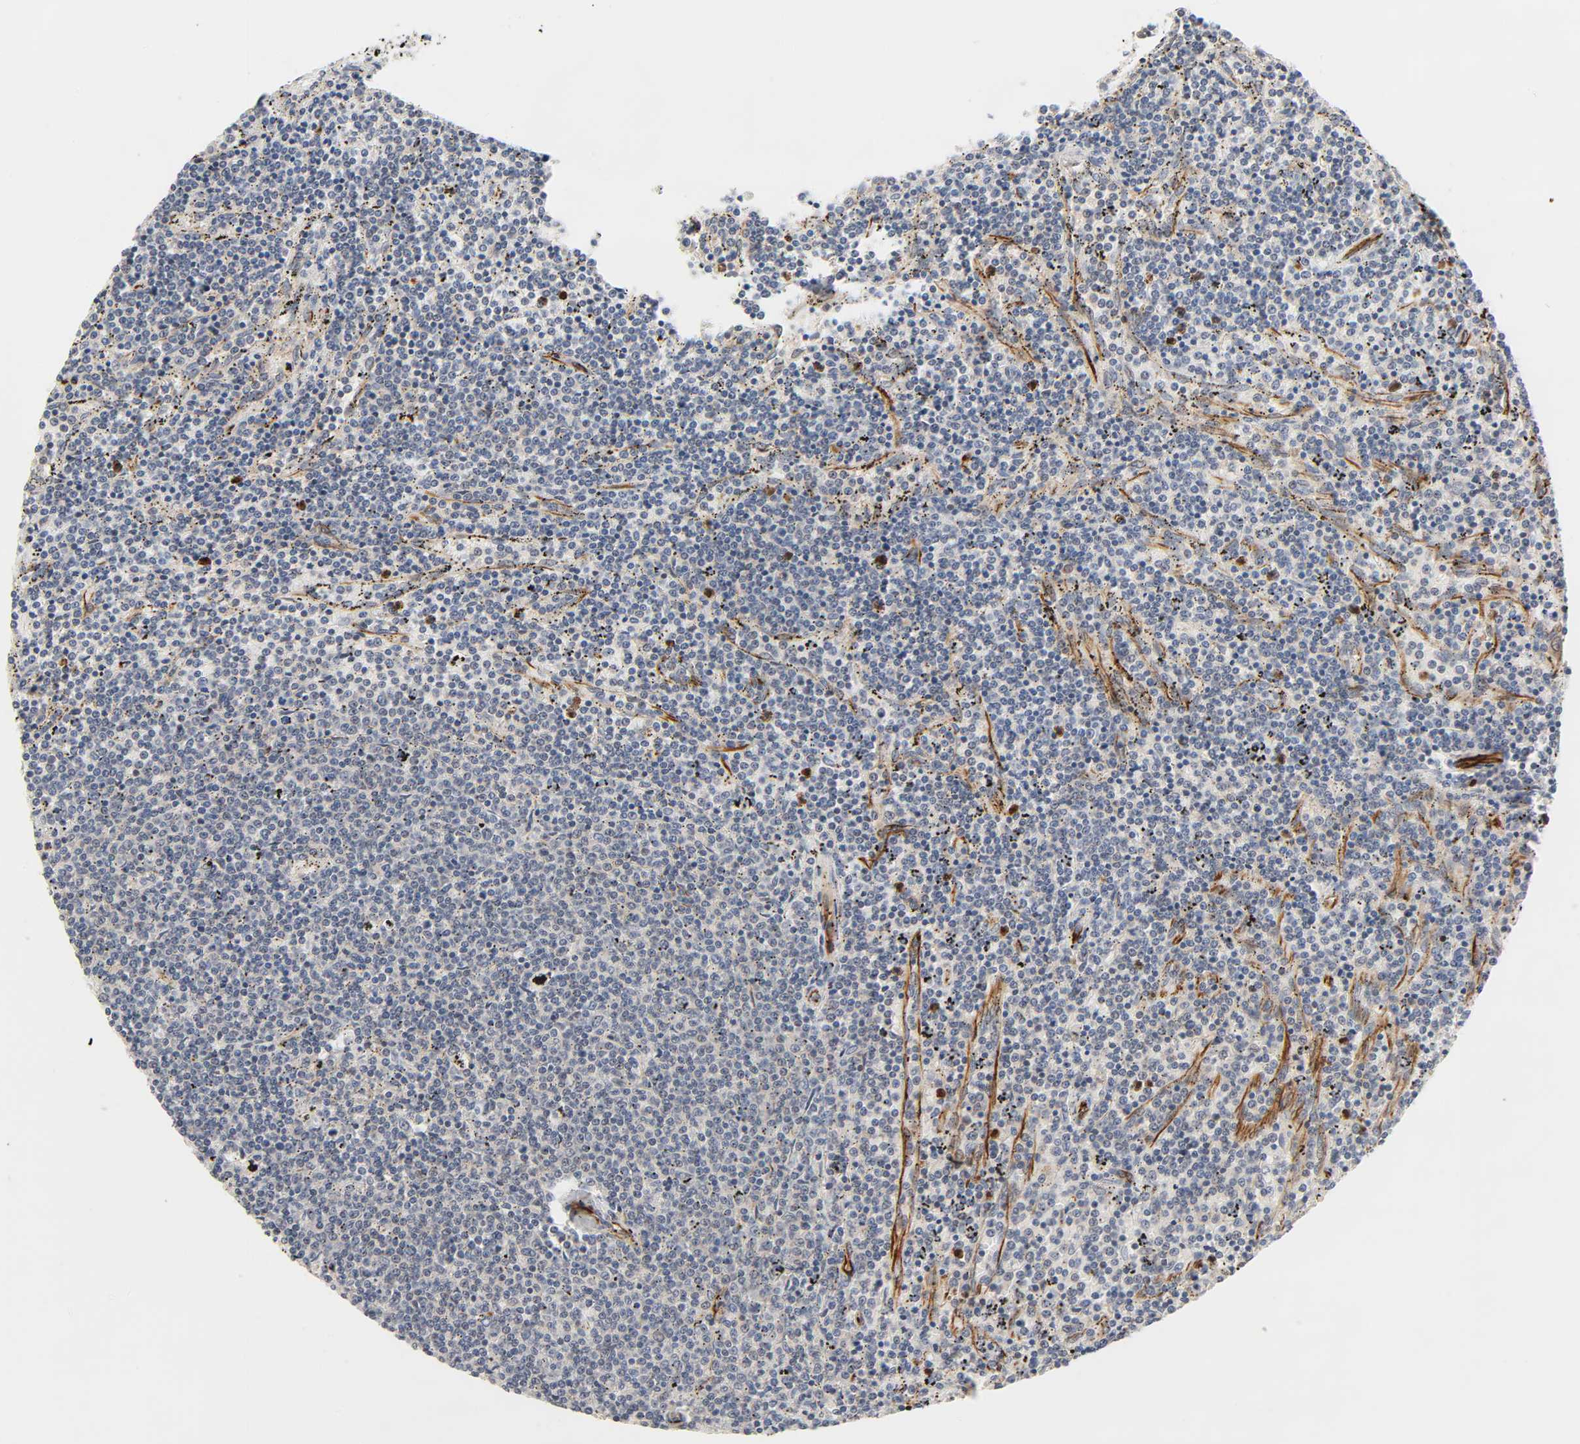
{"staining": {"intensity": "weak", "quantity": "<25%", "location": "cytoplasmic/membranous"}, "tissue": "lymphoma", "cell_type": "Tumor cells", "image_type": "cancer", "snomed": [{"axis": "morphology", "description": "Malignant lymphoma, non-Hodgkin's type, Low grade"}, {"axis": "topography", "description": "Spleen"}], "caption": "Tumor cells show no significant protein expression in low-grade malignant lymphoma, non-Hodgkin's type.", "gene": "REEP6", "patient": {"sex": "female", "age": 50}}